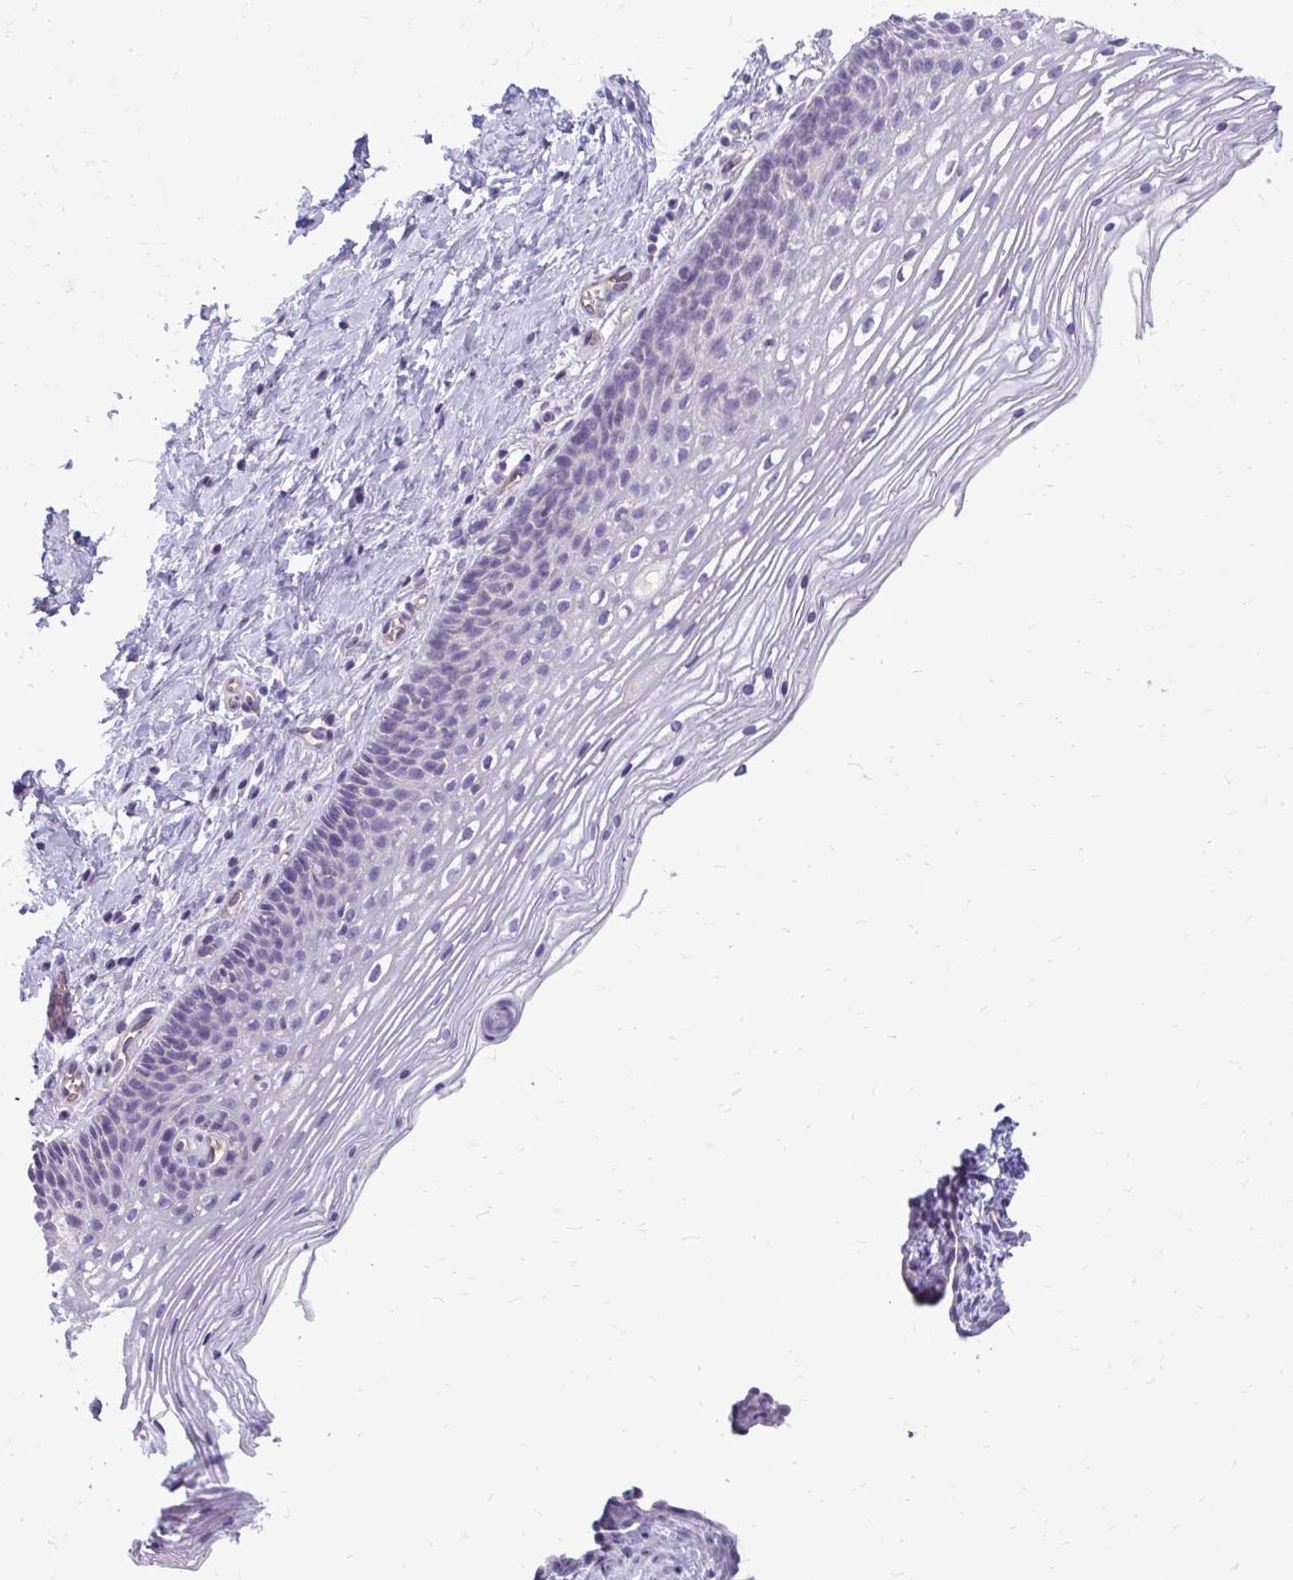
{"staining": {"intensity": "negative", "quantity": "none", "location": "none"}, "tissue": "cervix", "cell_type": "Glandular cells", "image_type": "normal", "snomed": [{"axis": "morphology", "description": "Normal tissue, NOS"}, {"axis": "topography", "description": "Cervix"}], "caption": "This is an immunohistochemistry (IHC) micrograph of unremarkable cervix. There is no positivity in glandular cells.", "gene": "FABP3", "patient": {"sex": "female", "age": 34}}